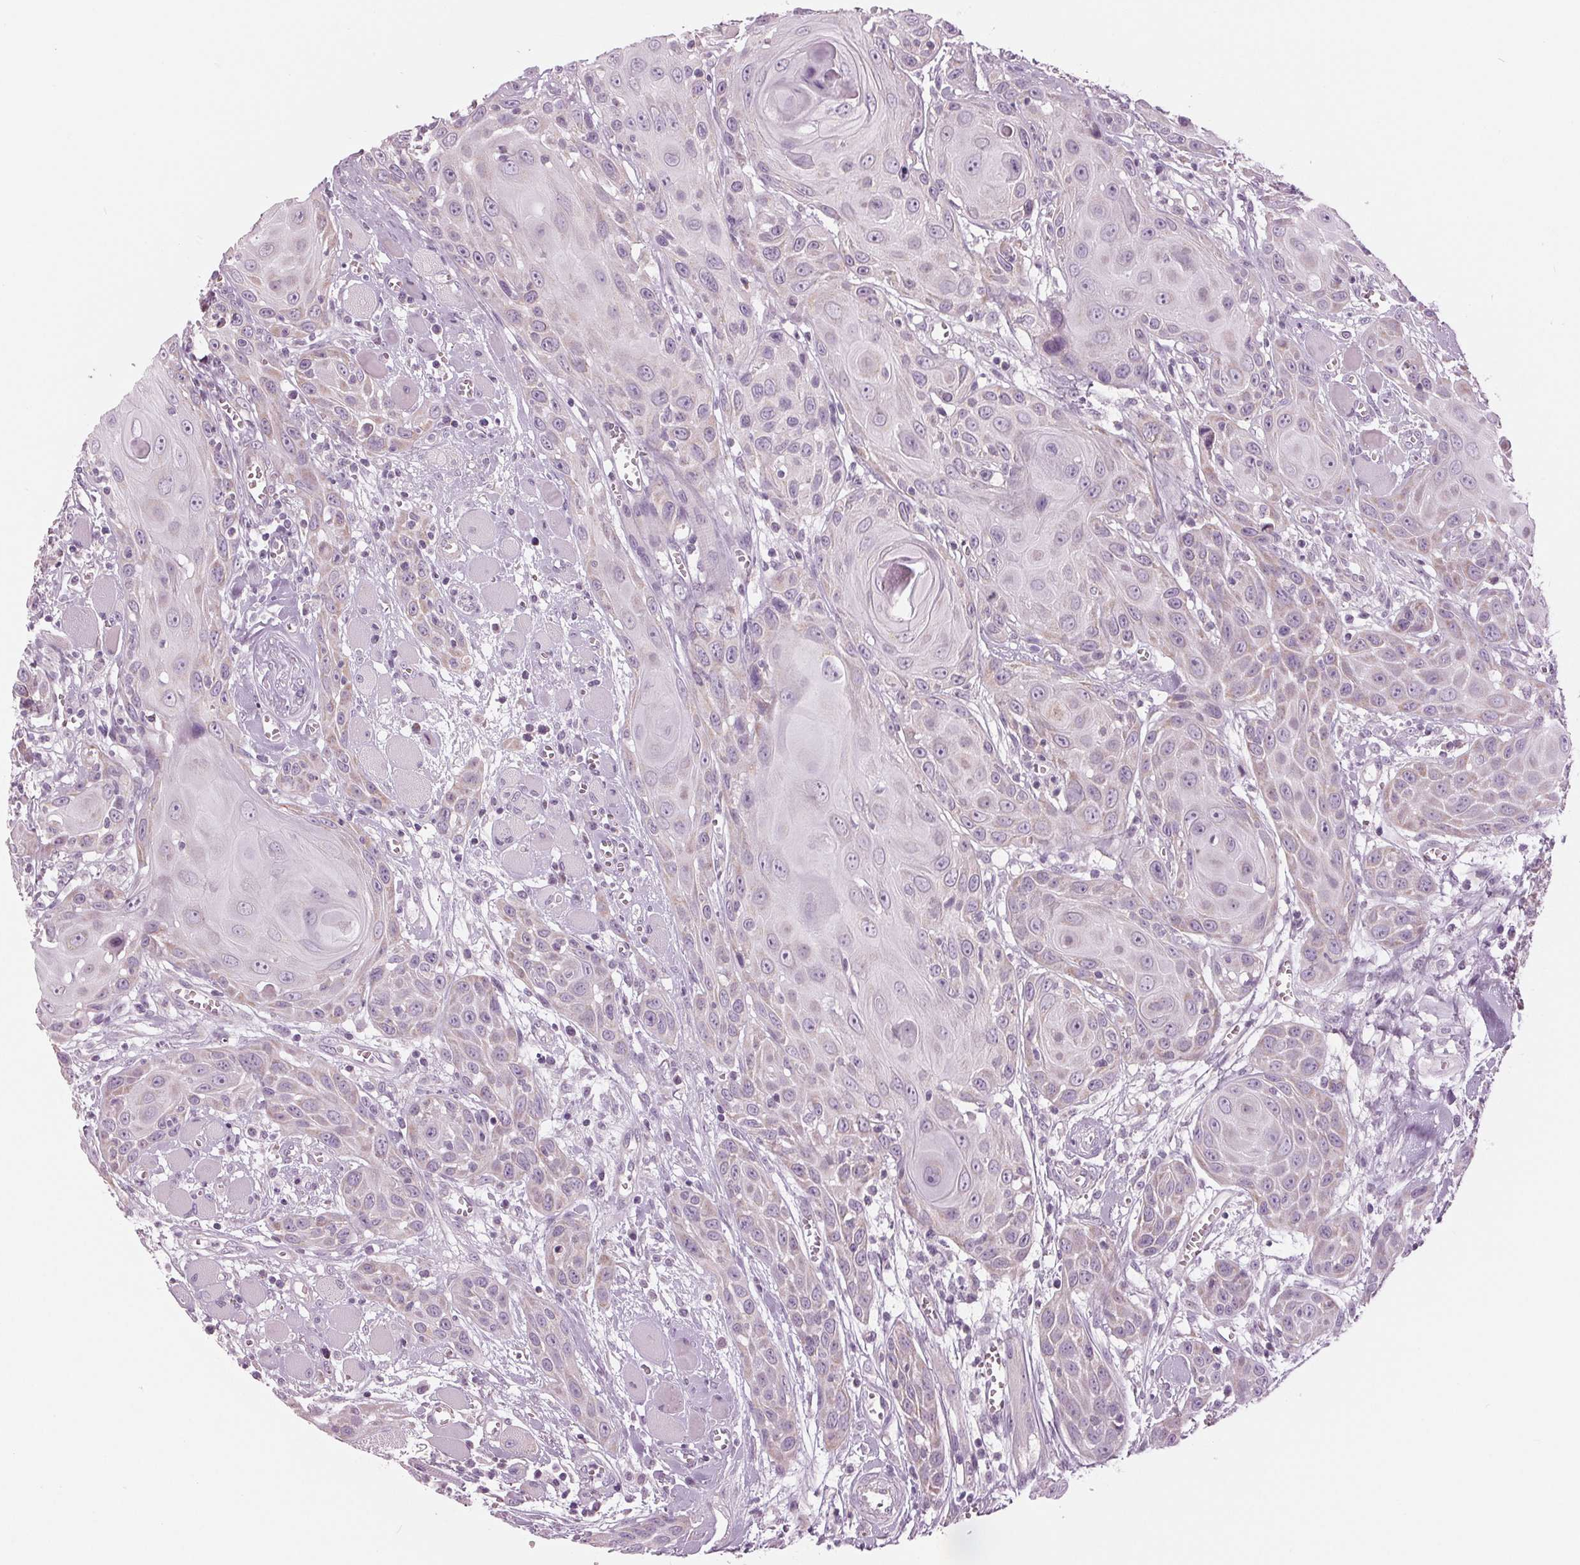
{"staining": {"intensity": "negative", "quantity": "none", "location": "none"}, "tissue": "head and neck cancer", "cell_type": "Tumor cells", "image_type": "cancer", "snomed": [{"axis": "morphology", "description": "Squamous cell carcinoma, NOS"}, {"axis": "topography", "description": "Head-Neck"}], "caption": "This is an immunohistochemistry micrograph of human head and neck squamous cell carcinoma. There is no expression in tumor cells.", "gene": "SAMD4A", "patient": {"sex": "female", "age": 80}}